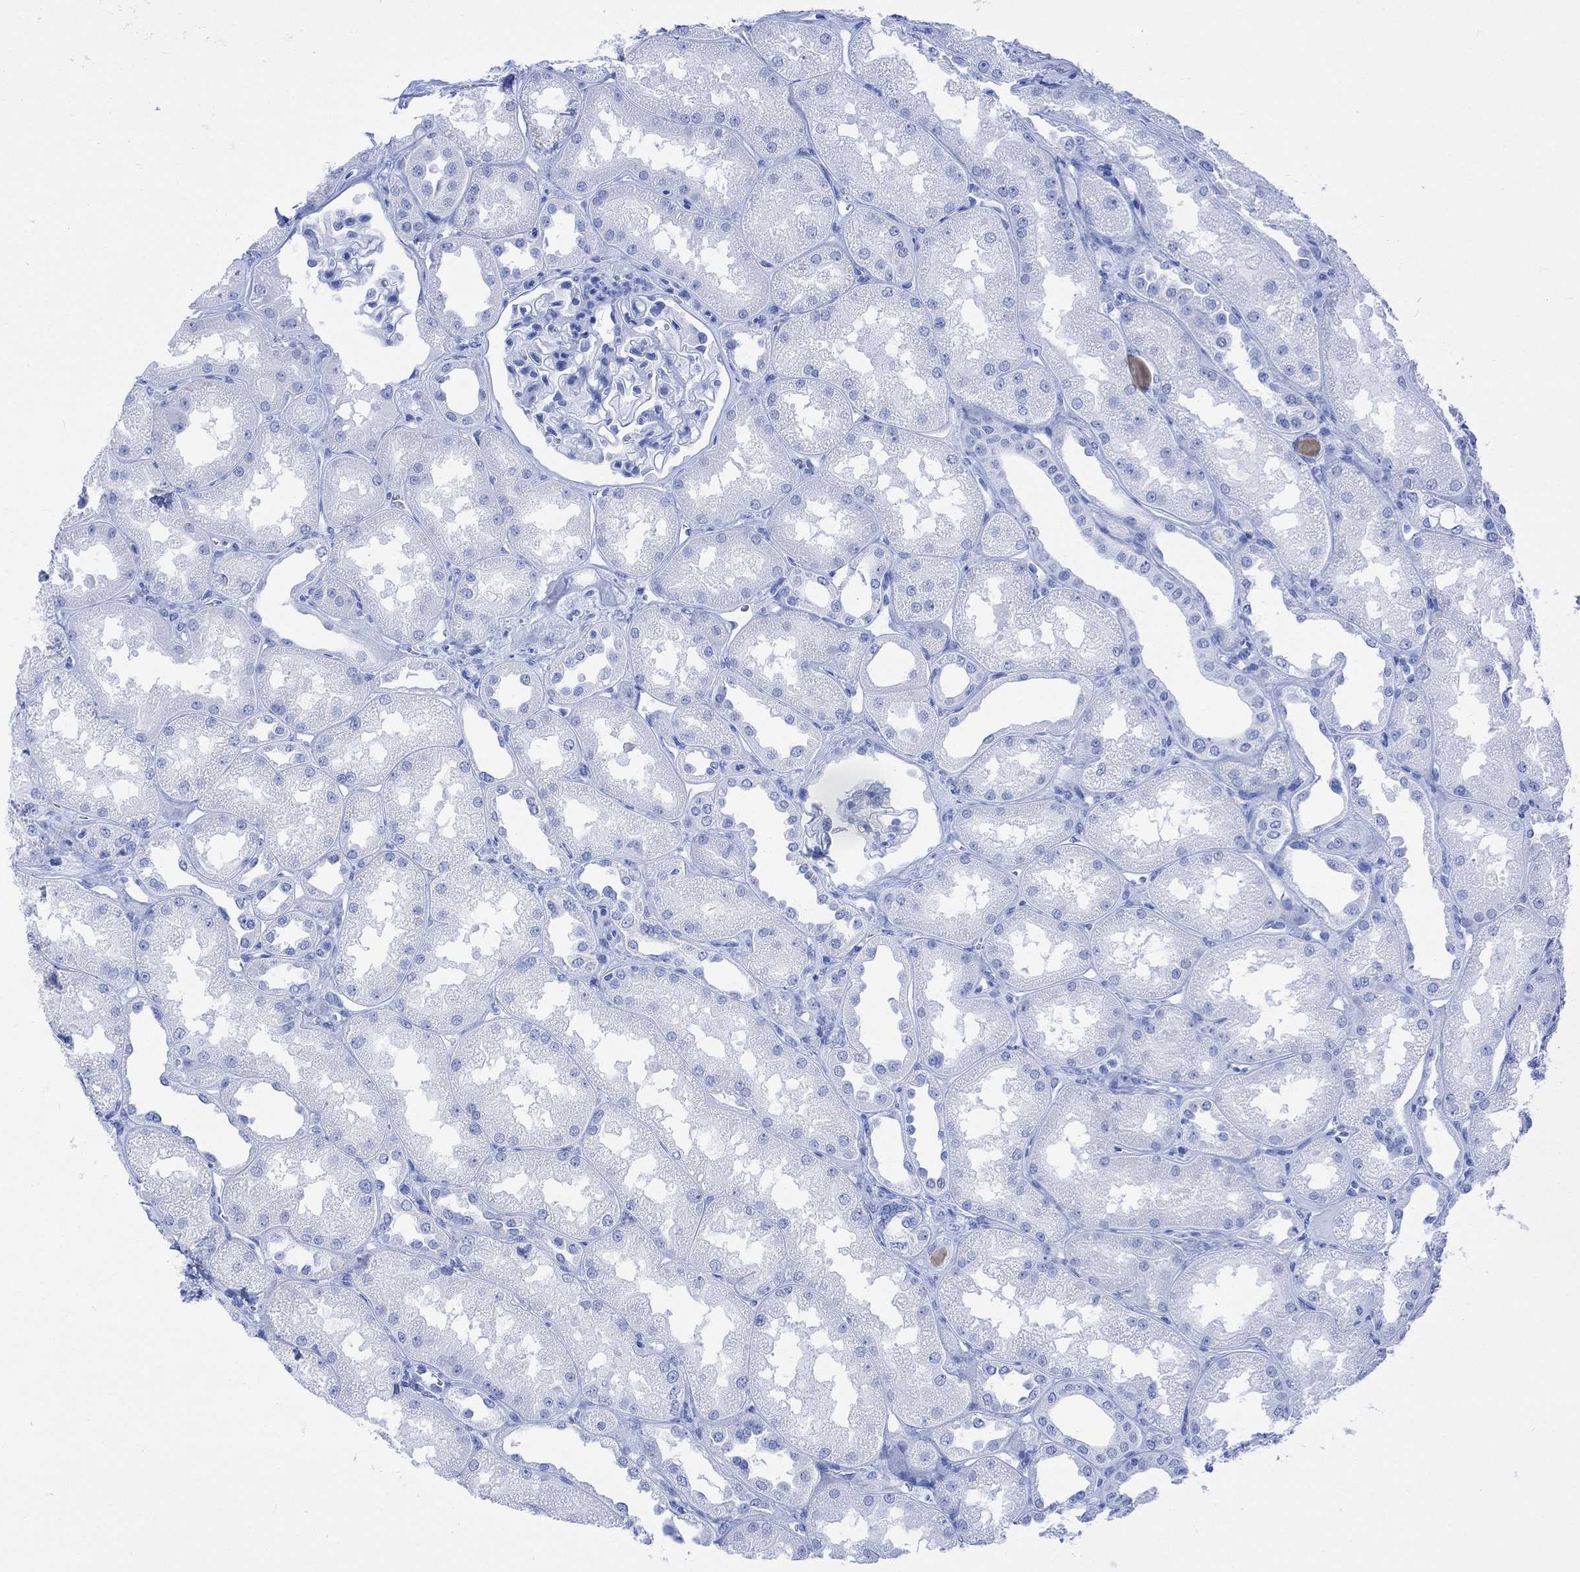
{"staining": {"intensity": "negative", "quantity": "none", "location": "none"}, "tissue": "kidney", "cell_type": "Cells in glomeruli", "image_type": "normal", "snomed": [{"axis": "morphology", "description": "Normal tissue, NOS"}, {"axis": "topography", "description": "Kidney"}], "caption": "A histopathology image of kidney stained for a protein shows no brown staining in cells in glomeruli. Brightfield microscopy of IHC stained with DAB (brown) and hematoxylin (blue), captured at high magnification.", "gene": "CELF4", "patient": {"sex": "male", "age": 61}}